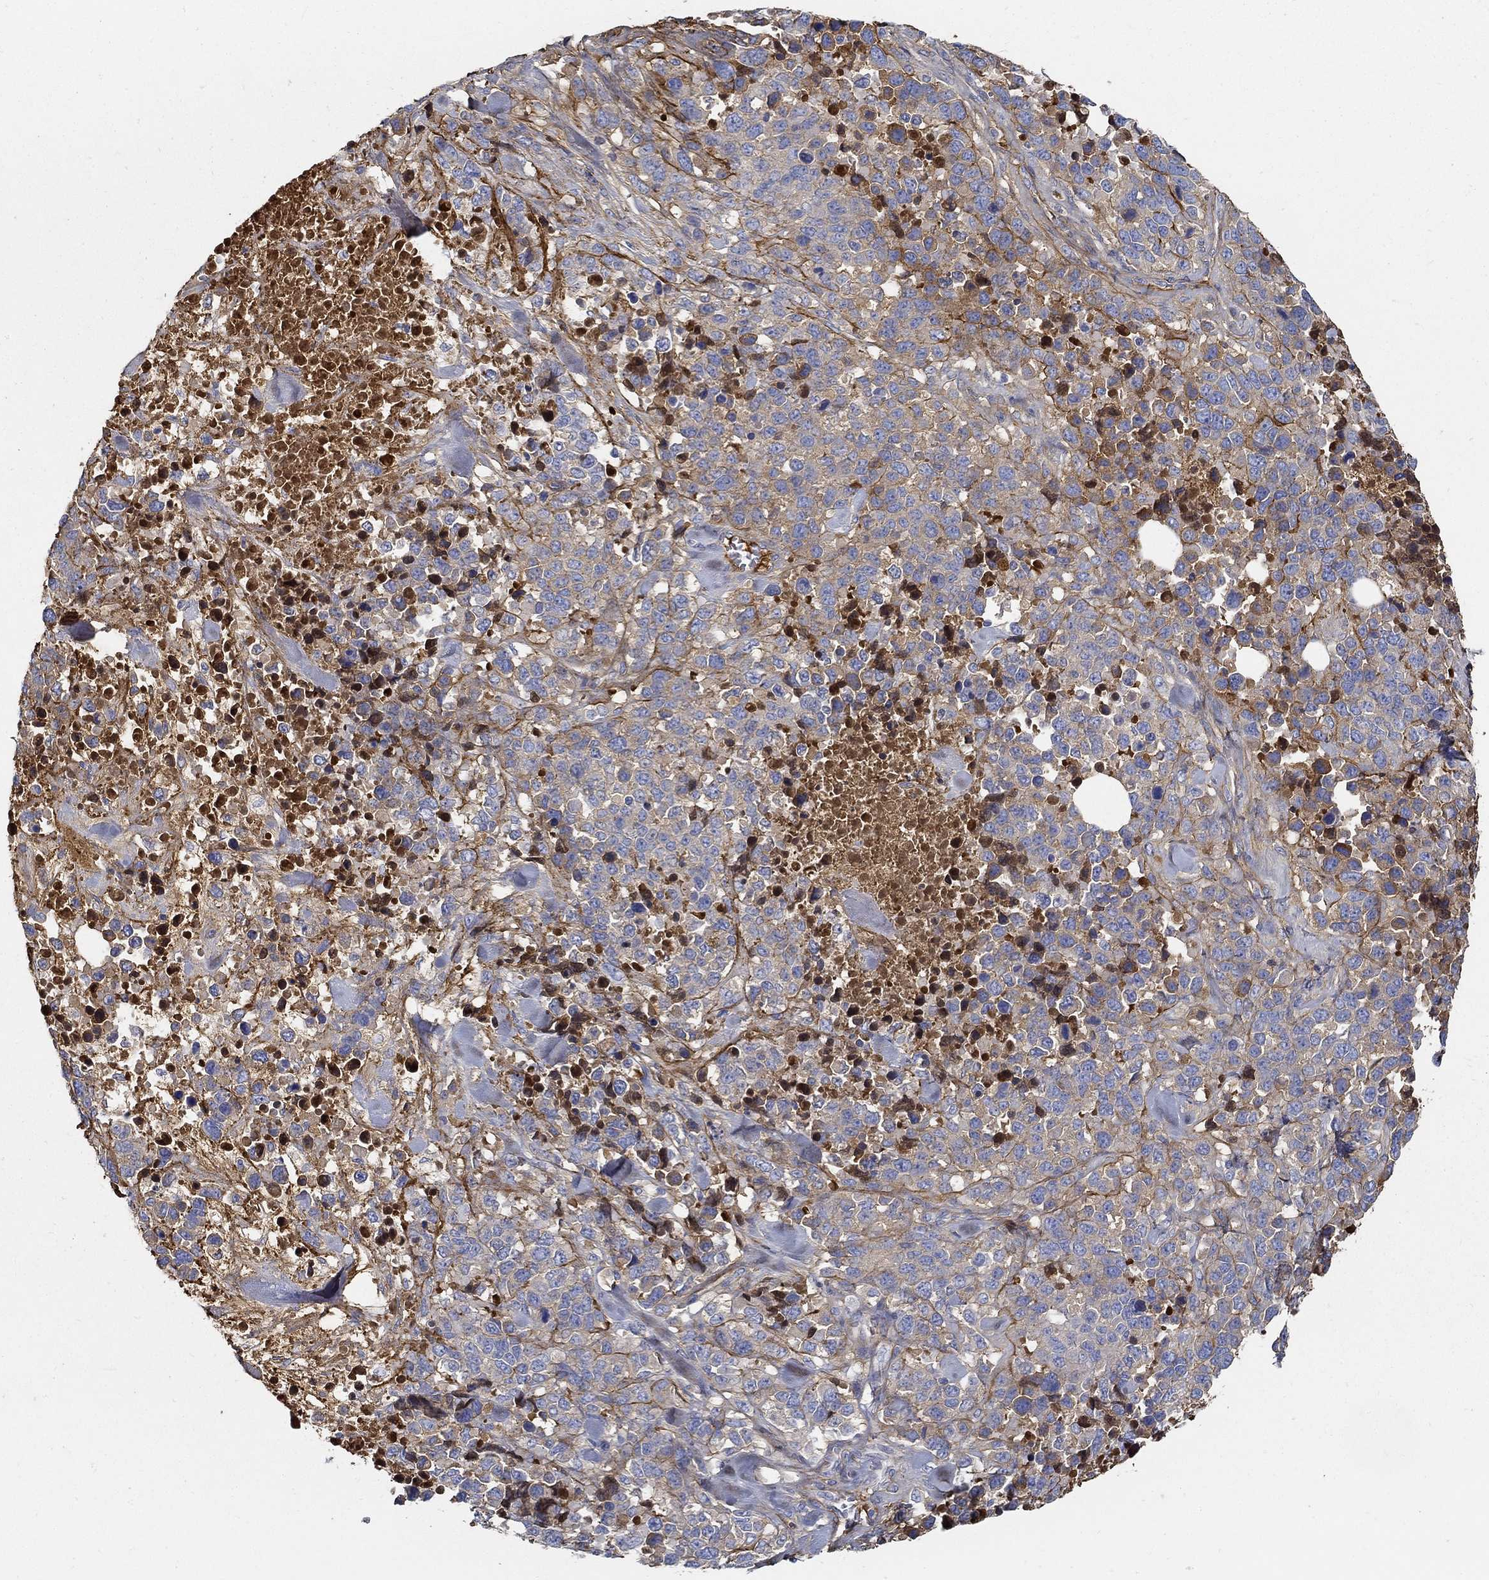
{"staining": {"intensity": "negative", "quantity": "none", "location": "none"}, "tissue": "melanoma", "cell_type": "Tumor cells", "image_type": "cancer", "snomed": [{"axis": "morphology", "description": "Malignant melanoma, Metastatic site"}, {"axis": "topography", "description": "Skin"}], "caption": "This is a histopathology image of immunohistochemistry (IHC) staining of melanoma, which shows no staining in tumor cells.", "gene": "TGFBI", "patient": {"sex": "male", "age": 84}}